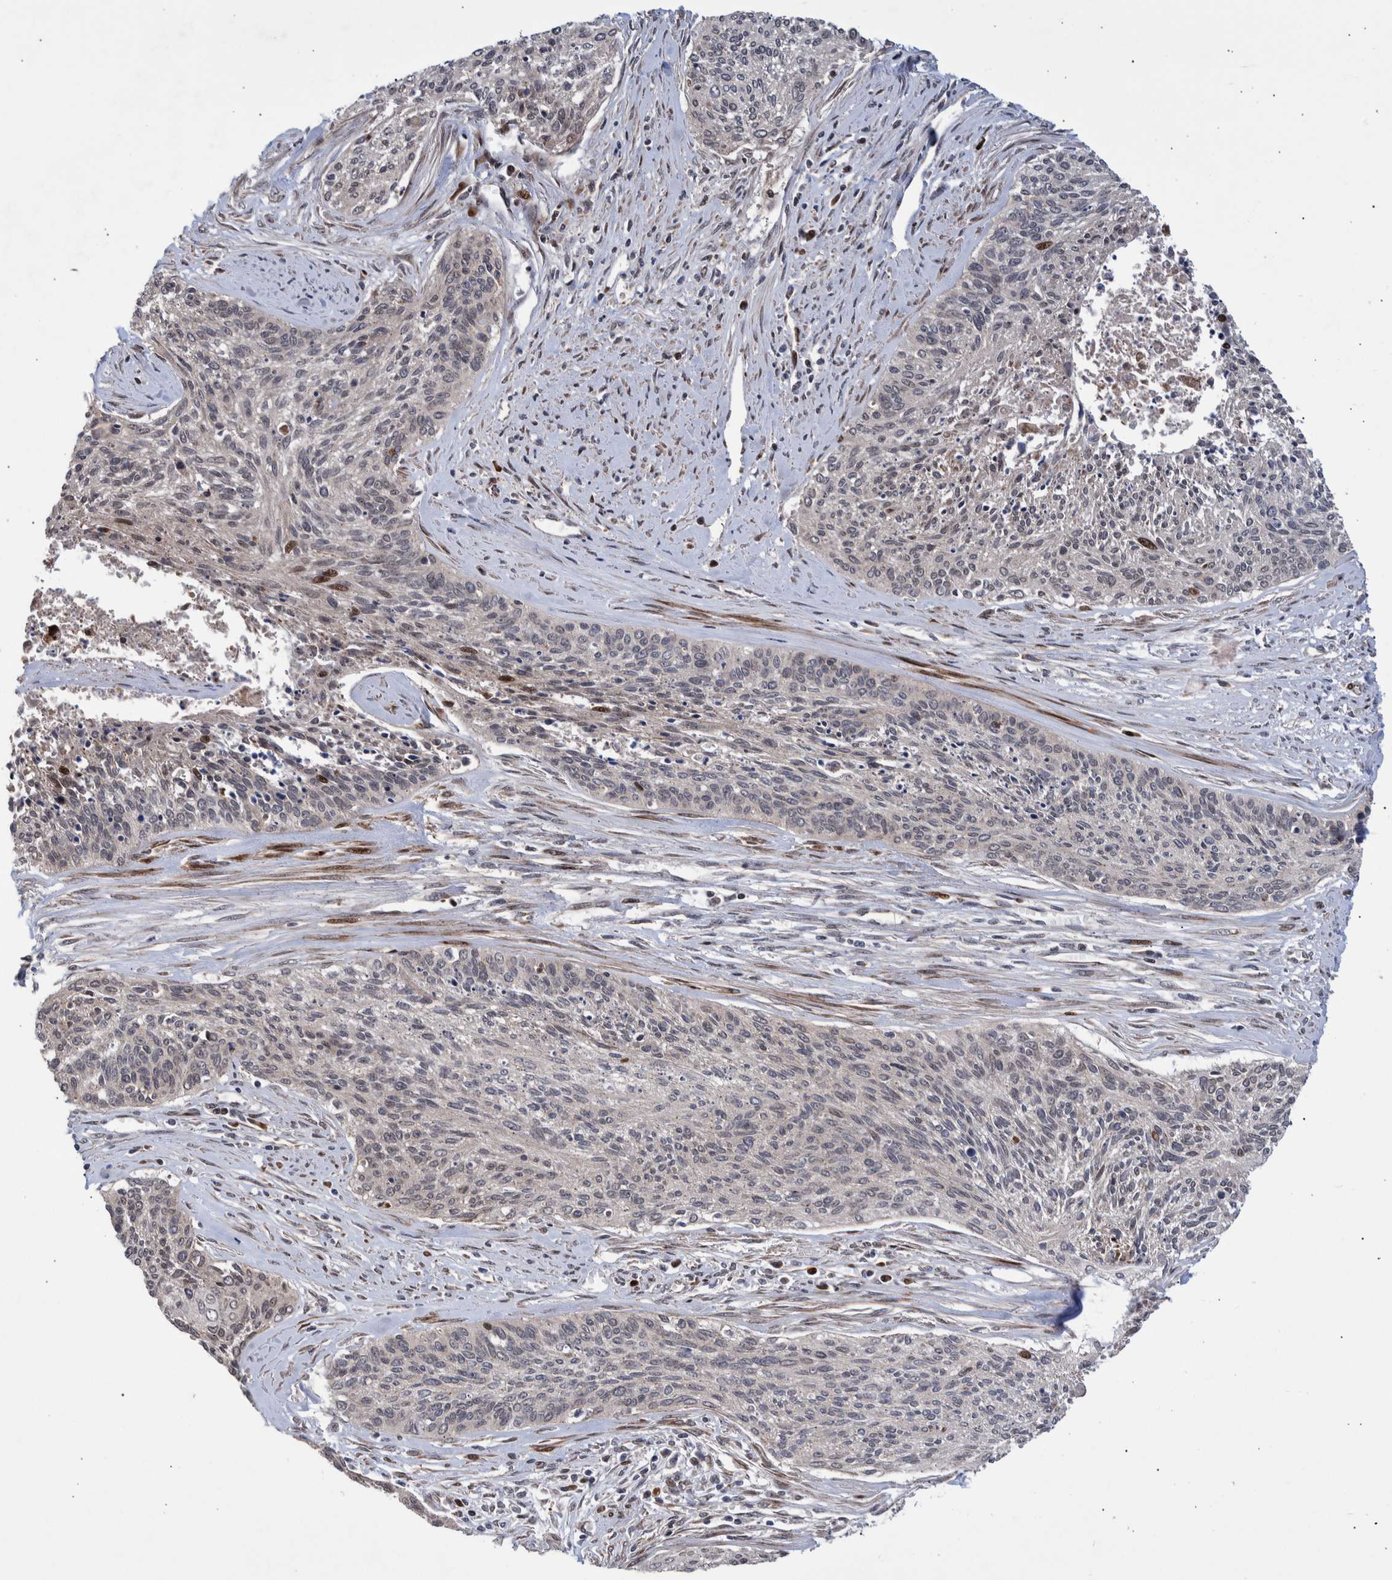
{"staining": {"intensity": "moderate", "quantity": "<25%", "location": "nuclear"}, "tissue": "cervical cancer", "cell_type": "Tumor cells", "image_type": "cancer", "snomed": [{"axis": "morphology", "description": "Squamous cell carcinoma, NOS"}, {"axis": "topography", "description": "Cervix"}], "caption": "Cervical cancer stained with IHC shows moderate nuclear expression in approximately <25% of tumor cells. (IHC, brightfield microscopy, high magnification).", "gene": "SHISA6", "patient": {"sex": "female", "age": 55}}